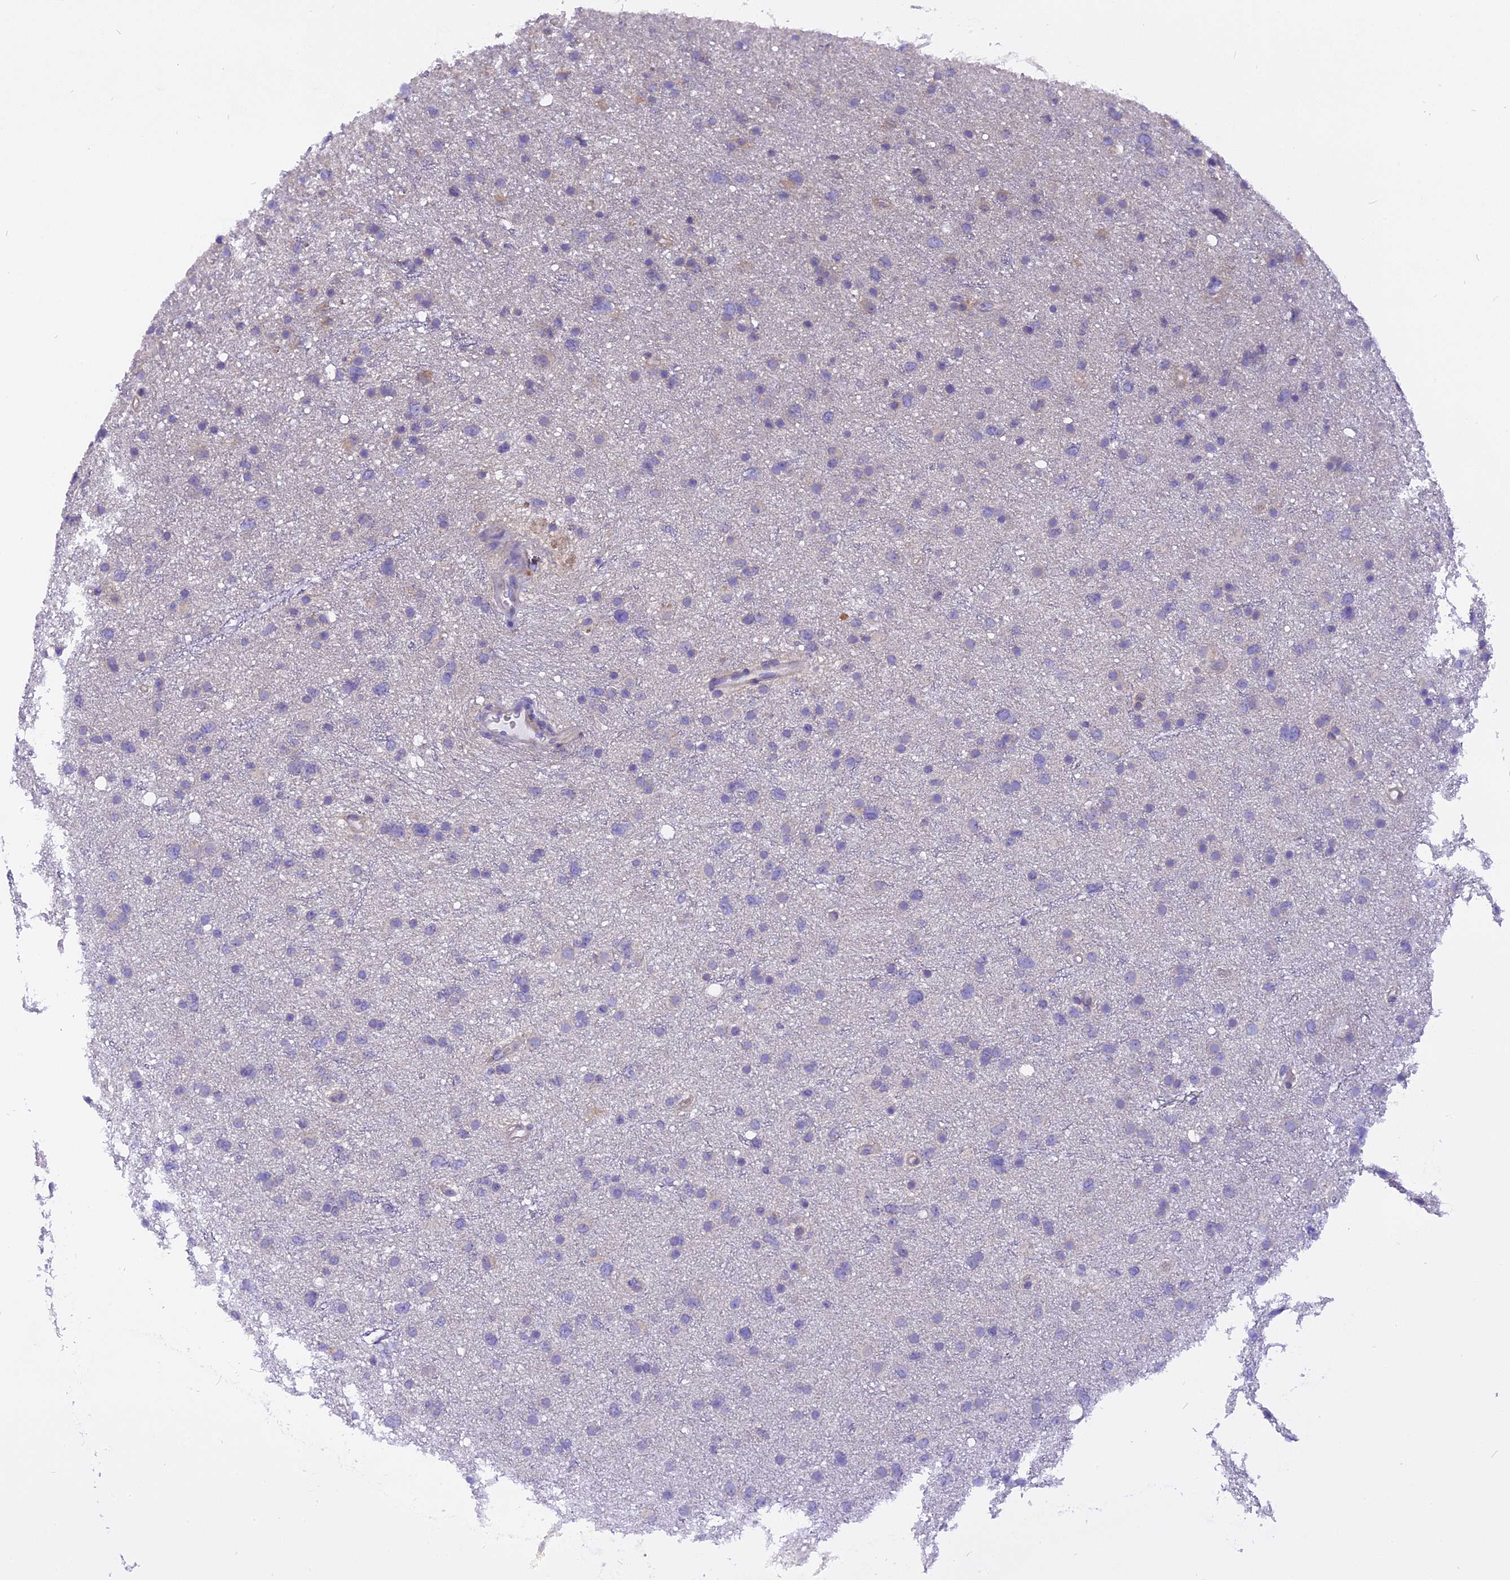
{"staining": {"intensity": "negative", "quantity": "none", "location": "none"}, "tissue": "glioma", "cell_type": "Tumor cells", "image_type": "cancer", "snomed": [{"axis": "morphology", "description": "Glioma, malignant, Low grade"}, {"axis": "topography", "description": "Cerebral cortex"}], "caption": "Tumor cells show no significant protein expression in glioma.", "gene": "TRIM3", "patient": {"sex": "female", "age": 39}}